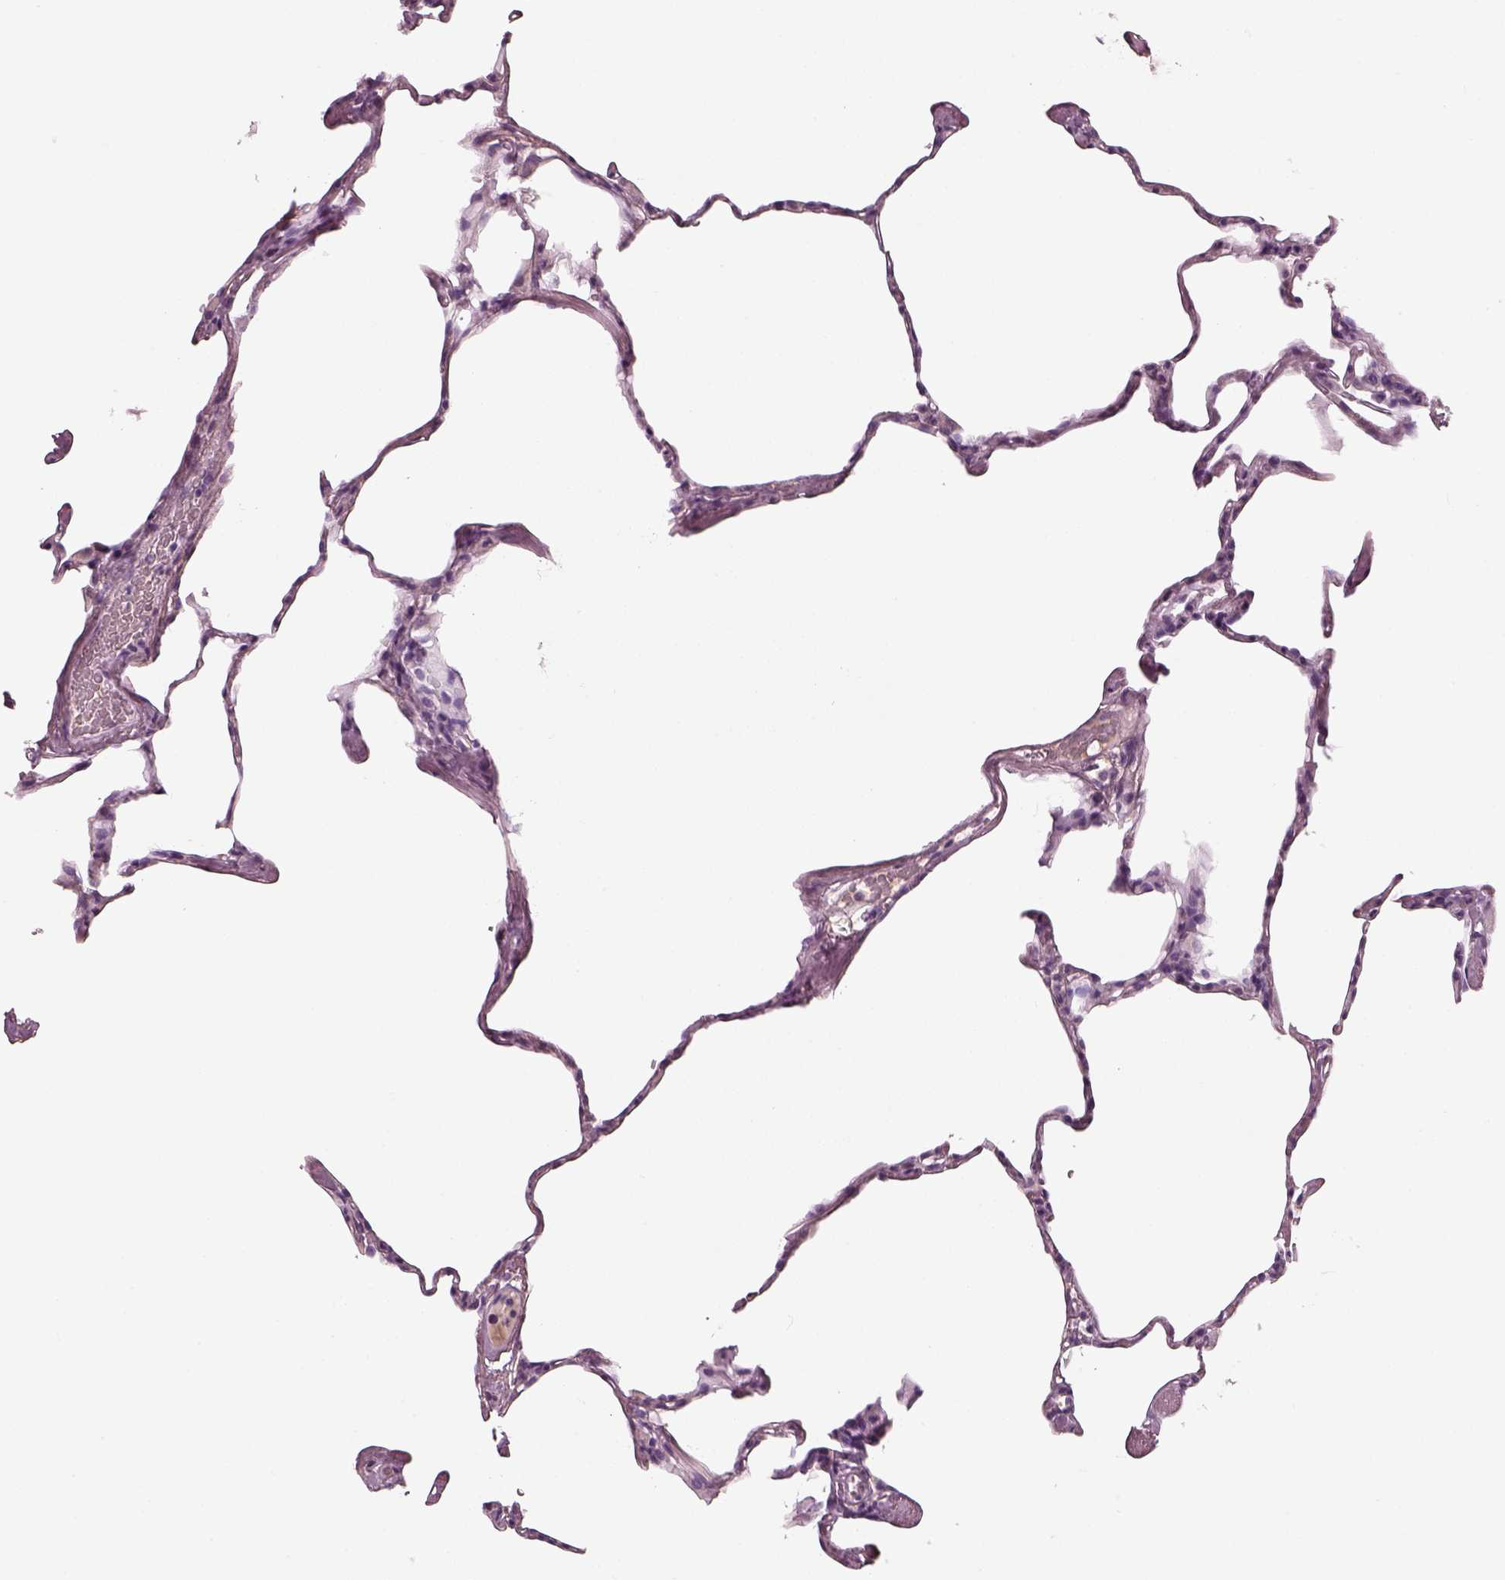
{"staining": {"intensity": "negative", "quantity": "none", "location": "none"}, "tissue": "lung", "cell_type": "Alveolar cells", "image_type": "normal", "snomed": [{"axis": "morphology", "description": "Normal tissue, NOS"}, {"axis": "topography", "description": "Lung"}], "caption": "Immunohistochemistry (IHC) photomicrograph of normal lung: lung stained with DAB (3,3'-diaminobenzidine) reveals no significant protein positivity in alveolar cells.", "gene": "TRIM69", "patient": {"sex": "male", "age": 65}}